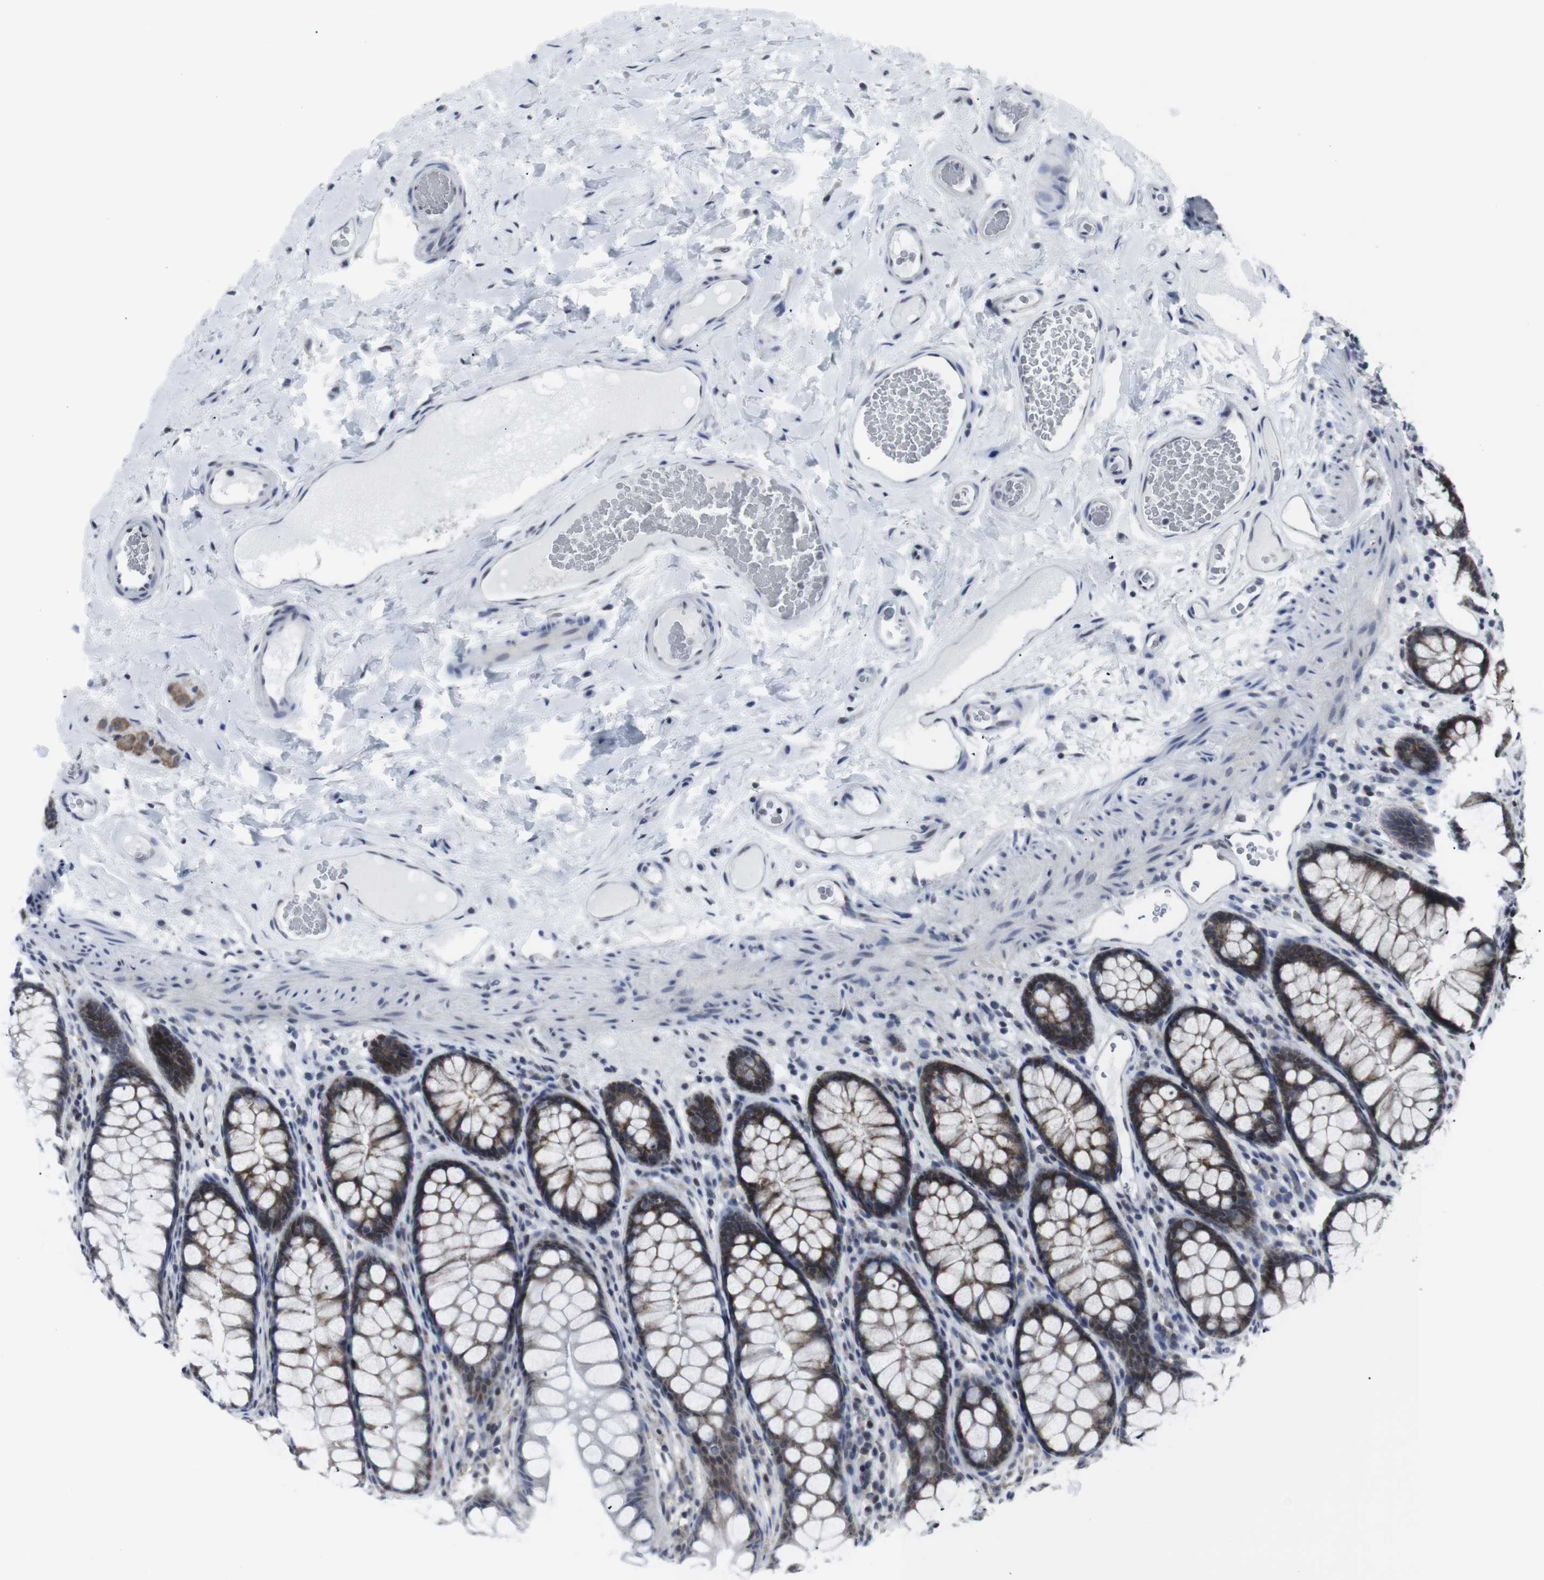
{"staining": {"intensity": "negative", "quantity": "none", "location": "none"}, "tissue": "colon", "cell_type": "Endothelial cells", "image_type": "normal", "snomed": [{"axis": "morphology", "description": "Normal tissue, NOS"}, {"axis": "topography", "description": "Colon"}], "caption": "Immunohistochemical staining of unremarkable human colon exhibits no significant staining in endothelial cells.", "gene": "GEMIN2", "patient": {"sex": "female", "age": 55}}